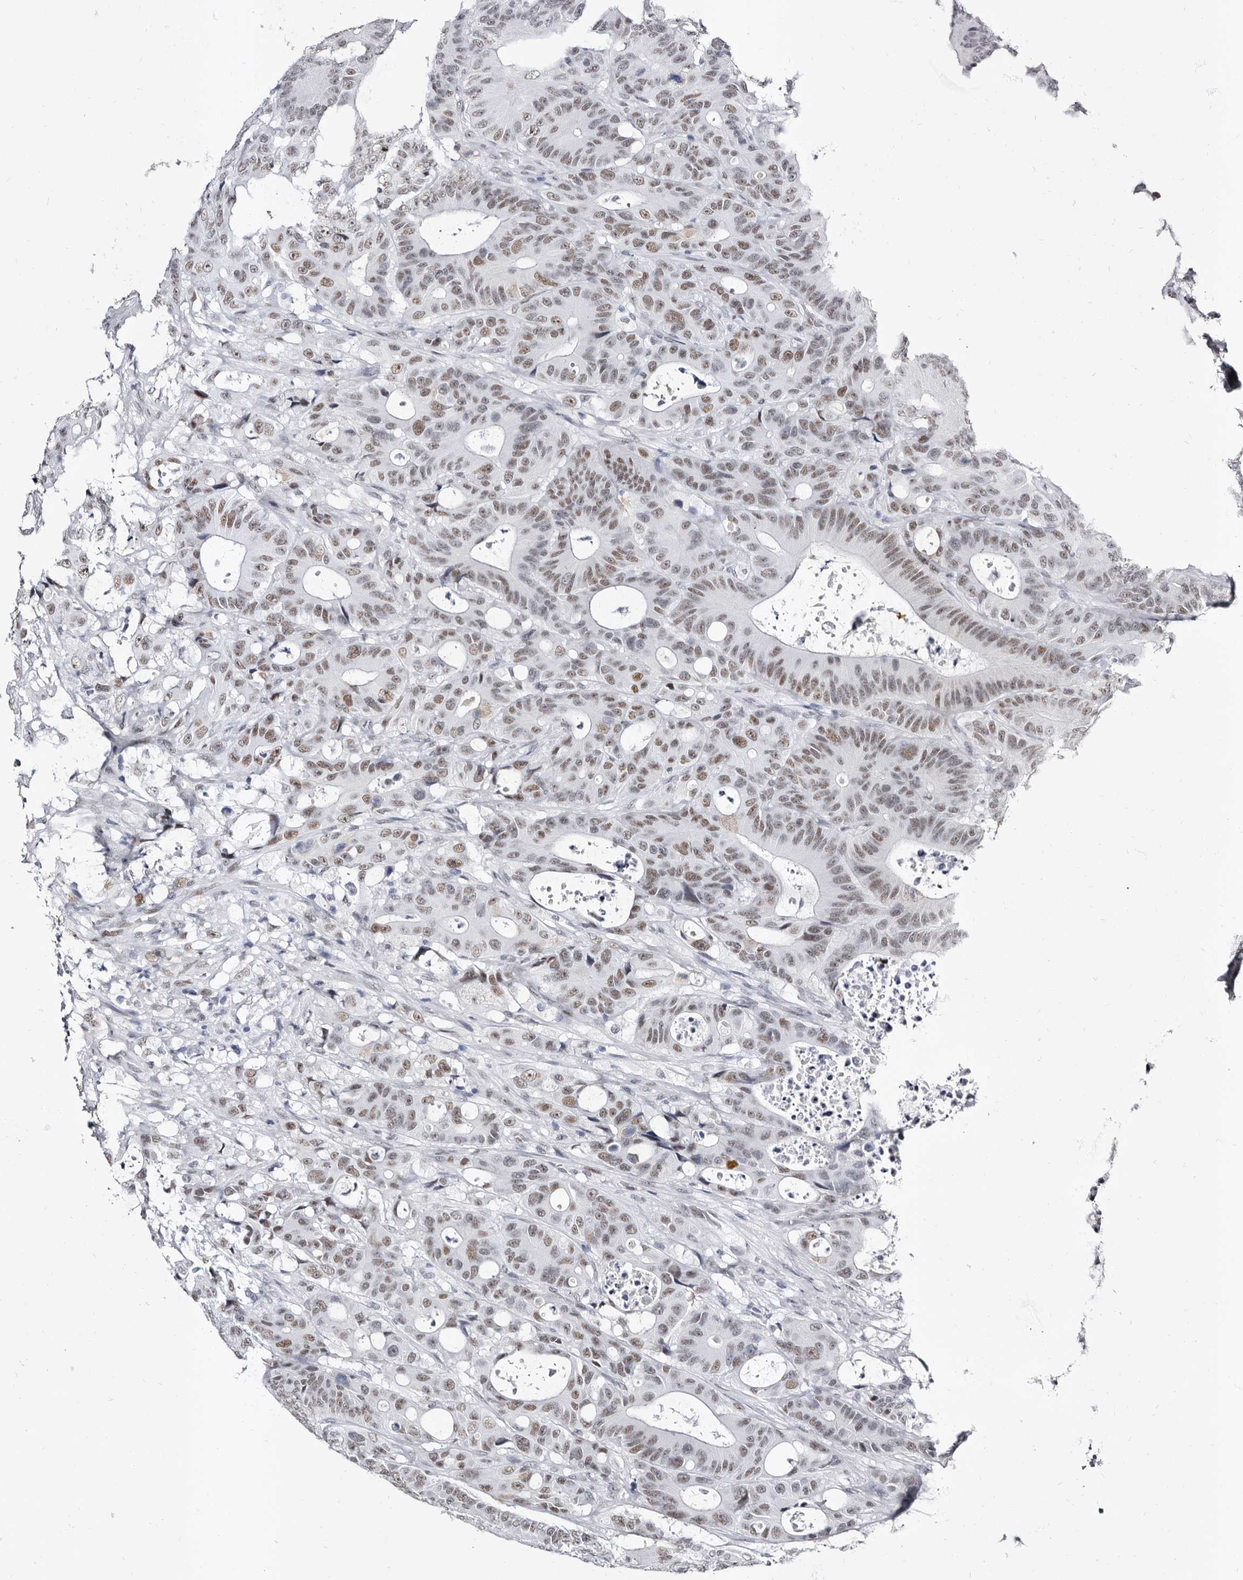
{"staining": {"intensity": "weak", "quantity": ">75%", "location": "nuclear"}, "tissue": "colorectal cancer", "cell_type": "Tumor cells", "image_type": "cancer", "snomed": [{"axis": "morphology", "description": "Adenocarcinoma, NOS"}, {"axis": "topography", "description": "Colon"}], "caption": "A histopathology image of colorectal cancer (adenocarcinoma) stained for a protein exhibits weak nuclear brown staining in tumor cells. (Brightfield microscopy of DAB IHC at high magnification).", "gene": "ZNF326", "patient": {"sex": "male", "age": 83}}